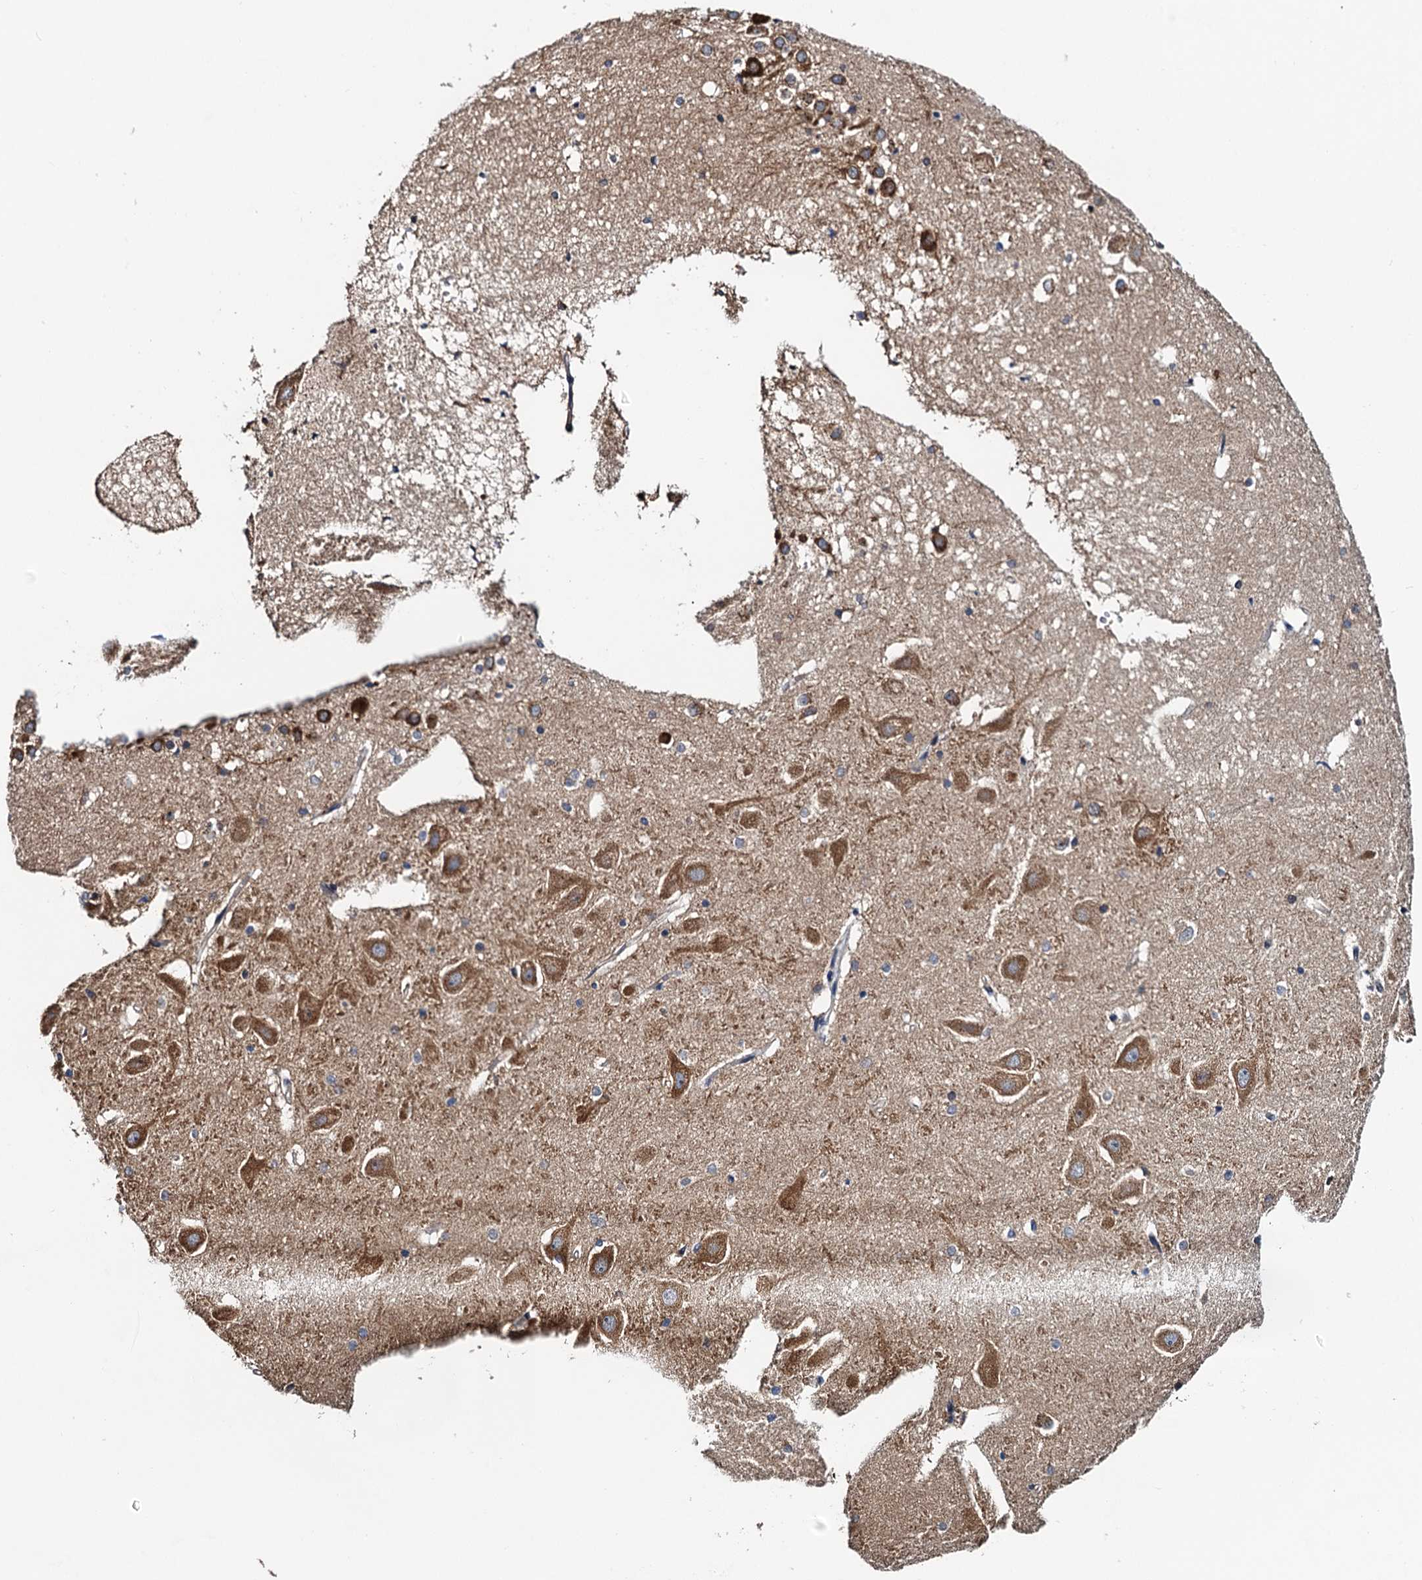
{"staining": {"intensity": "negative", "quantity": "none", "location": "none"}, "tissue": "hippocampus", "cell_type": "Glial cells", "image_type": "normal", "snomed": [{"axis": "morphology", "description": "Normal tissue, NOS"}, {"axis": "topography", "description": "Hippocampus"}], "caption": "IHC photomicrograph of unremarkable hippocampus: human hippocampus stained with DAB (3,3'-diaminobenzidine) demonstrates no significant protein positivity in glial cells.", "gene": "NBEA", "patient": {"sex": "female", "age": 52}}